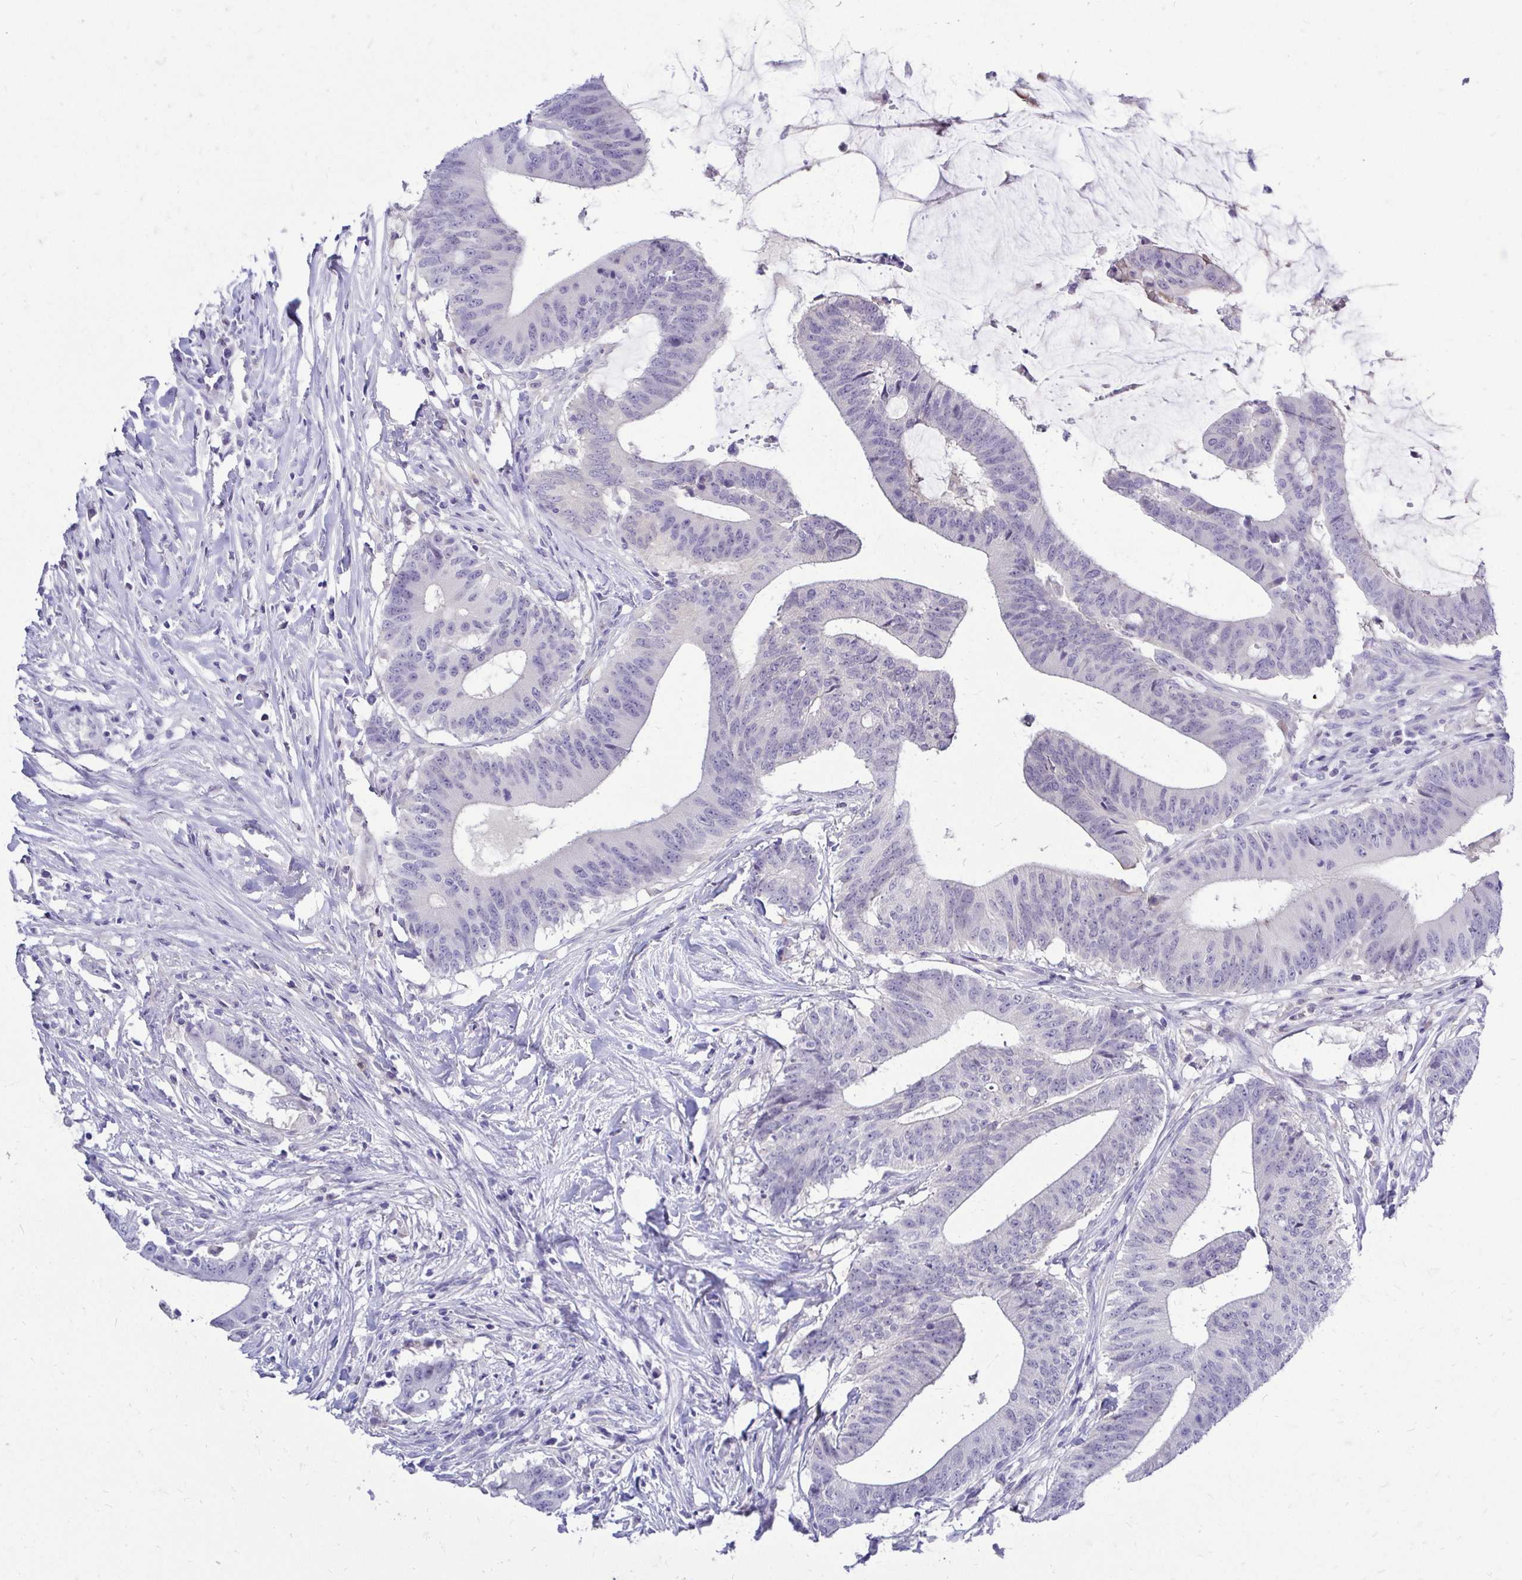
{"staining": {"intensity": "negative", "quantity": "none", "location": "none"}, "tissue": "colorectal cancer", "cell_type": "Tumor cells", "image_type": "cancer", "snomed": [{"axis": "morphology", "description": "Adenocarcinoma, NOS"}, {"axis": "topography", "description": "Colon"}], "caption": "Colorectal cancer was stained to show a protein in brown. There is no significant positivity in tumor cells.", "gene": "ZSWIM9", "patient": {"sex": "female", "age": 43}}